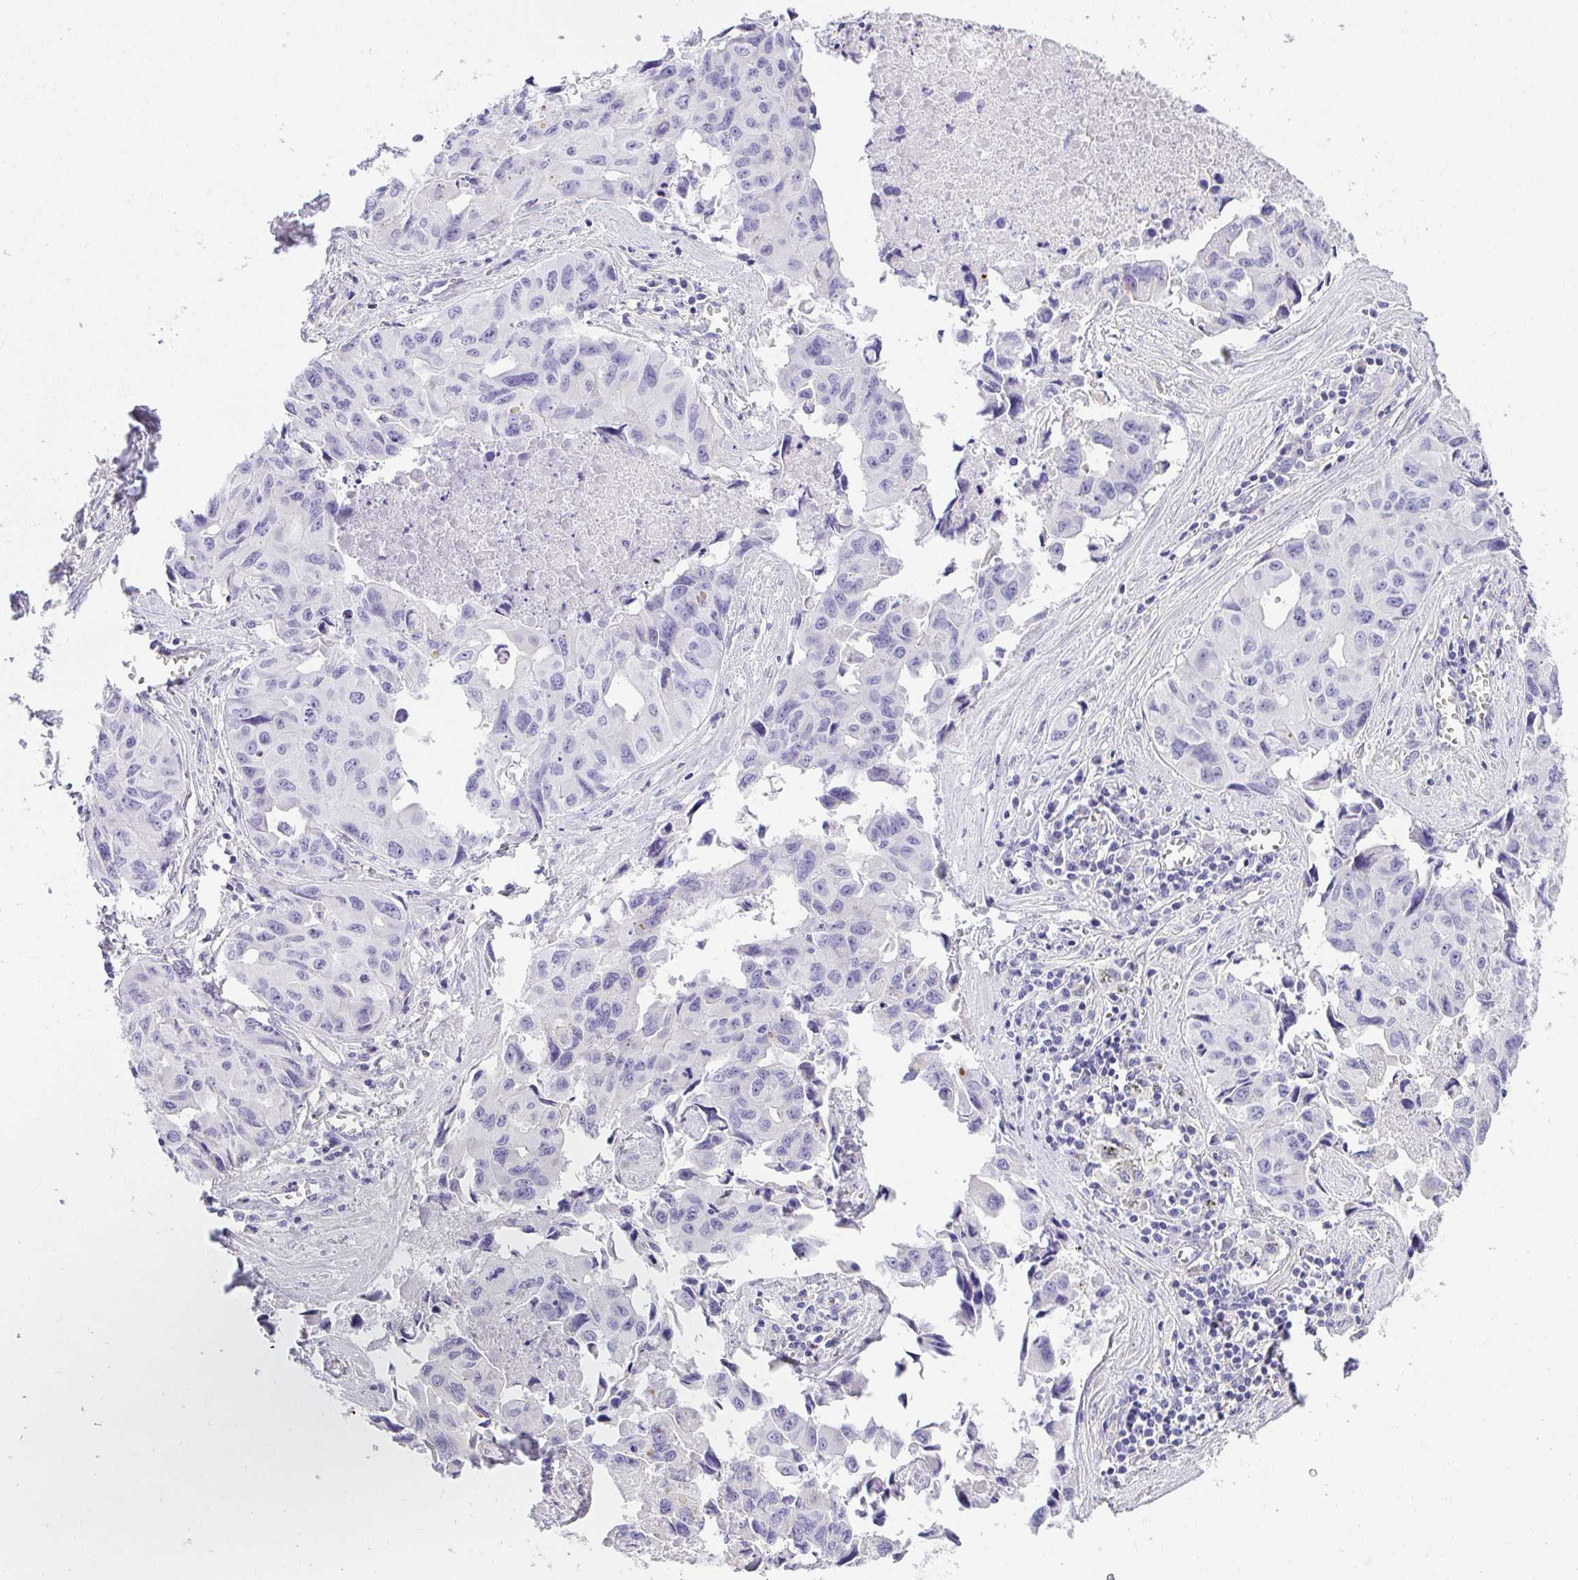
{"staining": {"intensity": "negative", "quantity": "none", "location": "none"}, "tissue": "lung cancer", "cell_type": "Tumor cells", "image_type": "cancer", "snomed": [{"axis": "morphology", "description": "Adenocarcinoma, NOS"}, {"axis": "topography", "description": "Lymph node"}, {"axis": "topography", "description": "Lung"}], "caption": "Immunohistochemistry micrograph of neoplastic tissue: adenocarcinoma (lung) stained with DAB (3,3'-diaminobenzidine) shows no significant protein positivity in tumor cells. (Stains: DAB (3,3'-diaminobenzidine) IHC with hematoxylin counter stain, Microscopy: brightfield microscopy at high magnification).", "gene": "PLPPR3", "patient": {"sex": "male", "age": 64}}